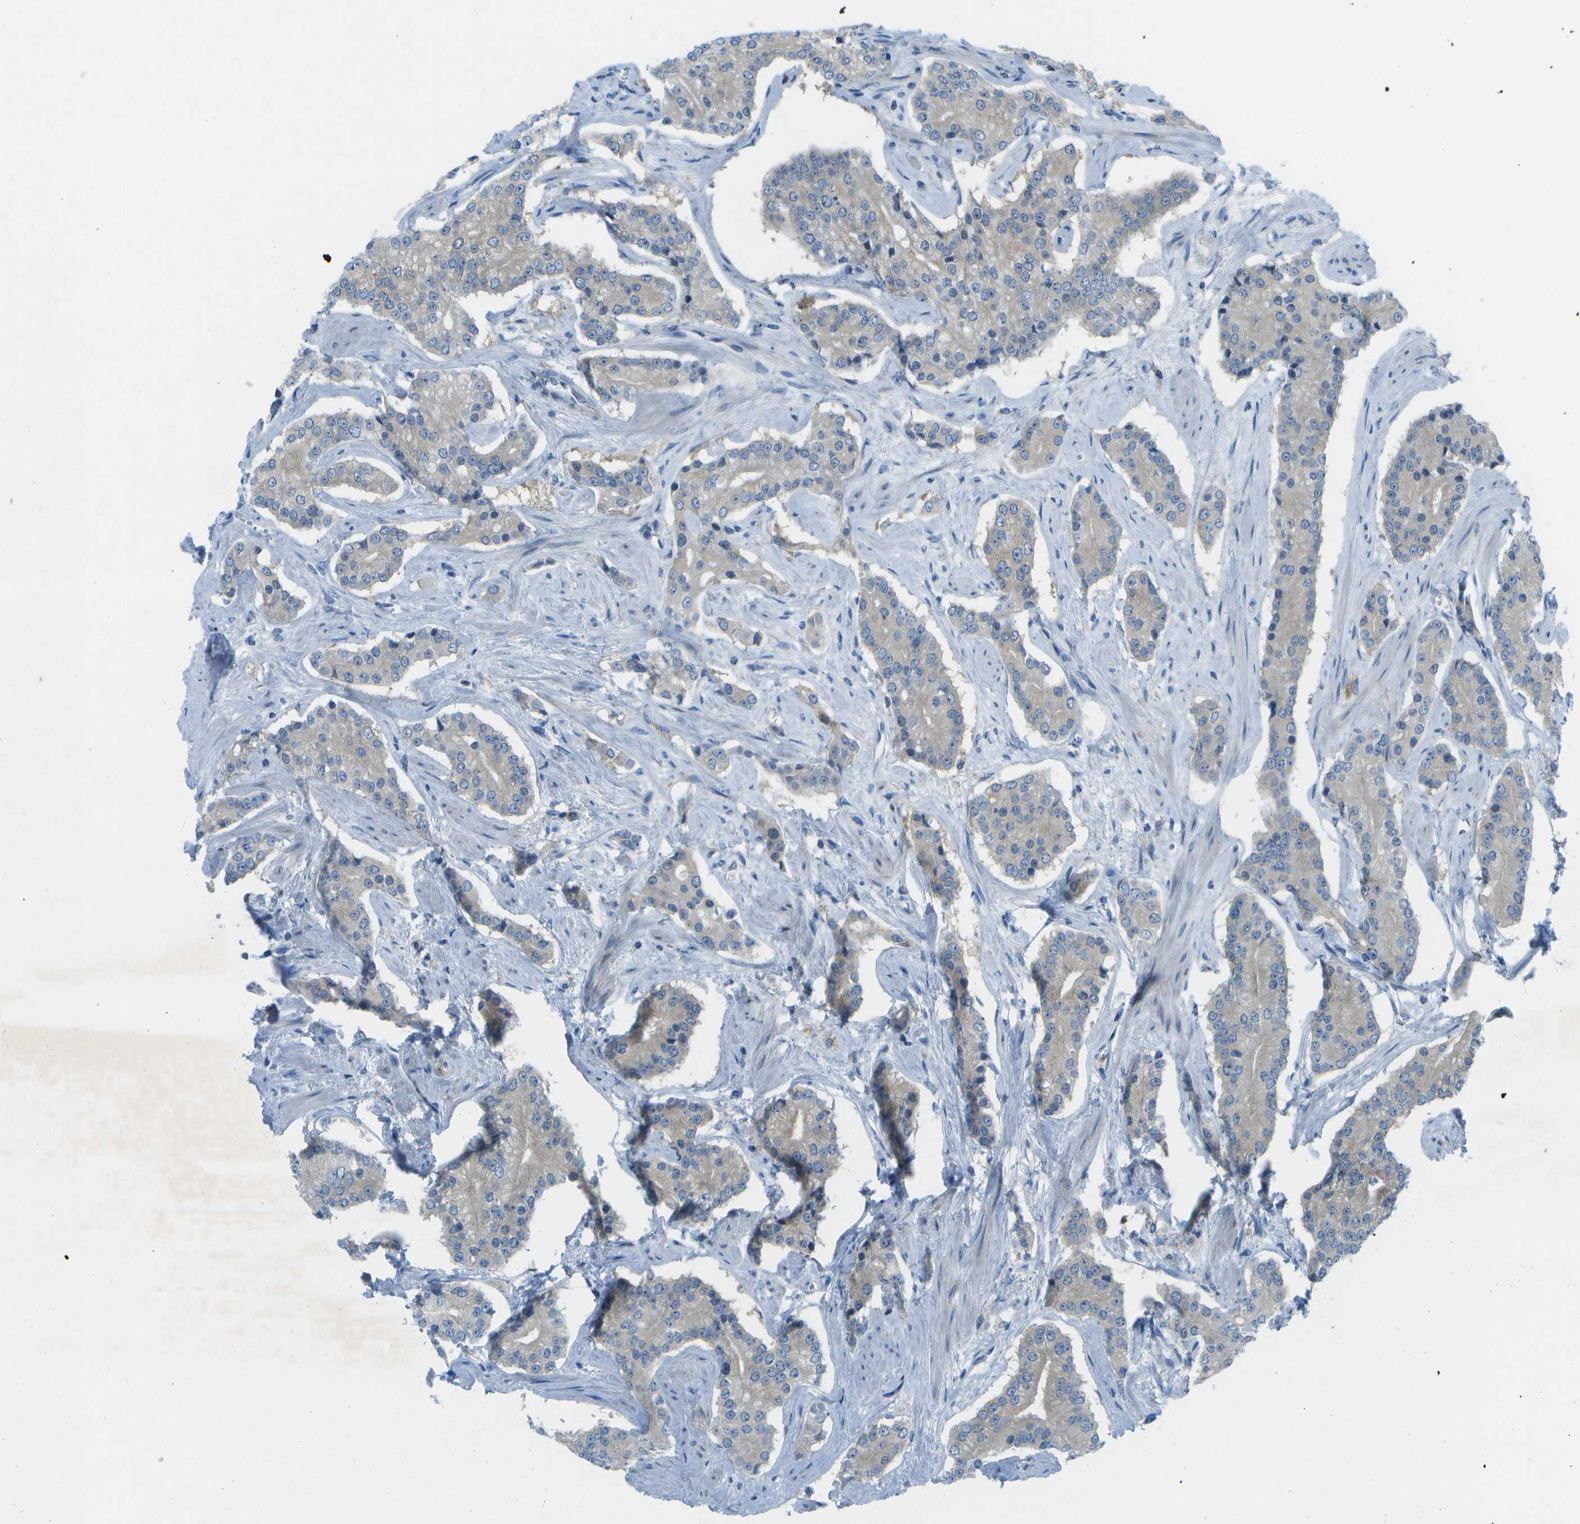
{"staining": {"intensity": "weak", "quantity": "25%-75%", "location": "cytoplasmic/membranous"}, "tissue": "prostate cancer", "cell_type": "Tumor cells", "image_type": "cancer", "snomed": [{"axis": "morphology", "description": "Normal tissue, NOS"}, {"axis": "morphology", "description": "Adenocarcinoma, High grade"}, {"axis": "topography", "description": "Prostate"}, {"axis": "topography", "description": "Seminal veicle"}], "caption": "Immunohistochemical staining of human prostate high-grade adenocarcinoma displays weak cytoplasmic/membranous protein positivity in approximately 25%-75% of tumor cells.", "gene": "WNK2", "patient": {"sex": "male", "age": 55}}